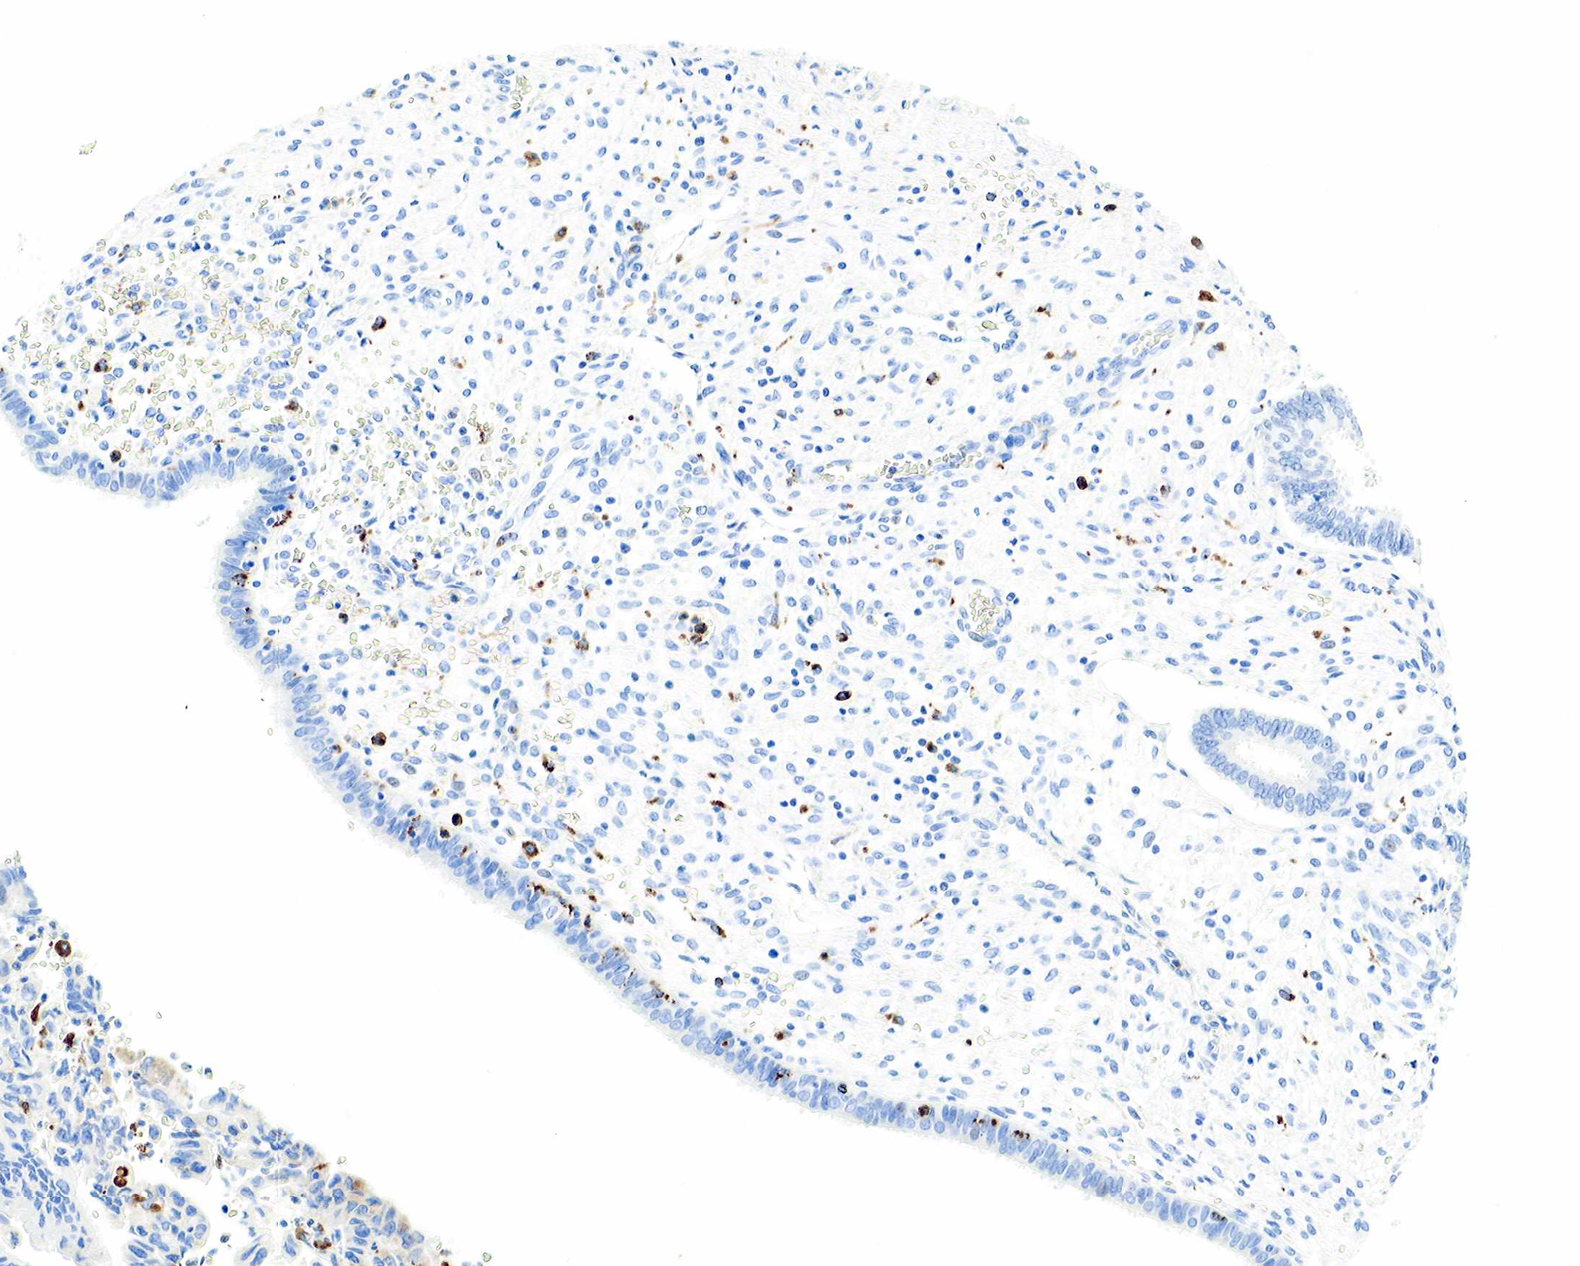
{"staining": {"intensity": "negative", "quantity": "none", "location": "none"}, "tissue": "cervical cancer", "cell_type": "Tumor cells", "image_type": "cancer", "snomed": [{"axis": "morphology", "description": "Normal tissue, NOS"}, {"axis": "morphology", "description": "Adenocarcinoma, NOS"}, {"axis": "topography", "description": "Cervix"}], "caption": "Cervical adenocarcinoma was stained to show a protein in brown. There is no significant positivity in tumor cells. Nuclei are stained in blue.", "gene": "CD68", "patient": {"sex": "female", "age": 34}}